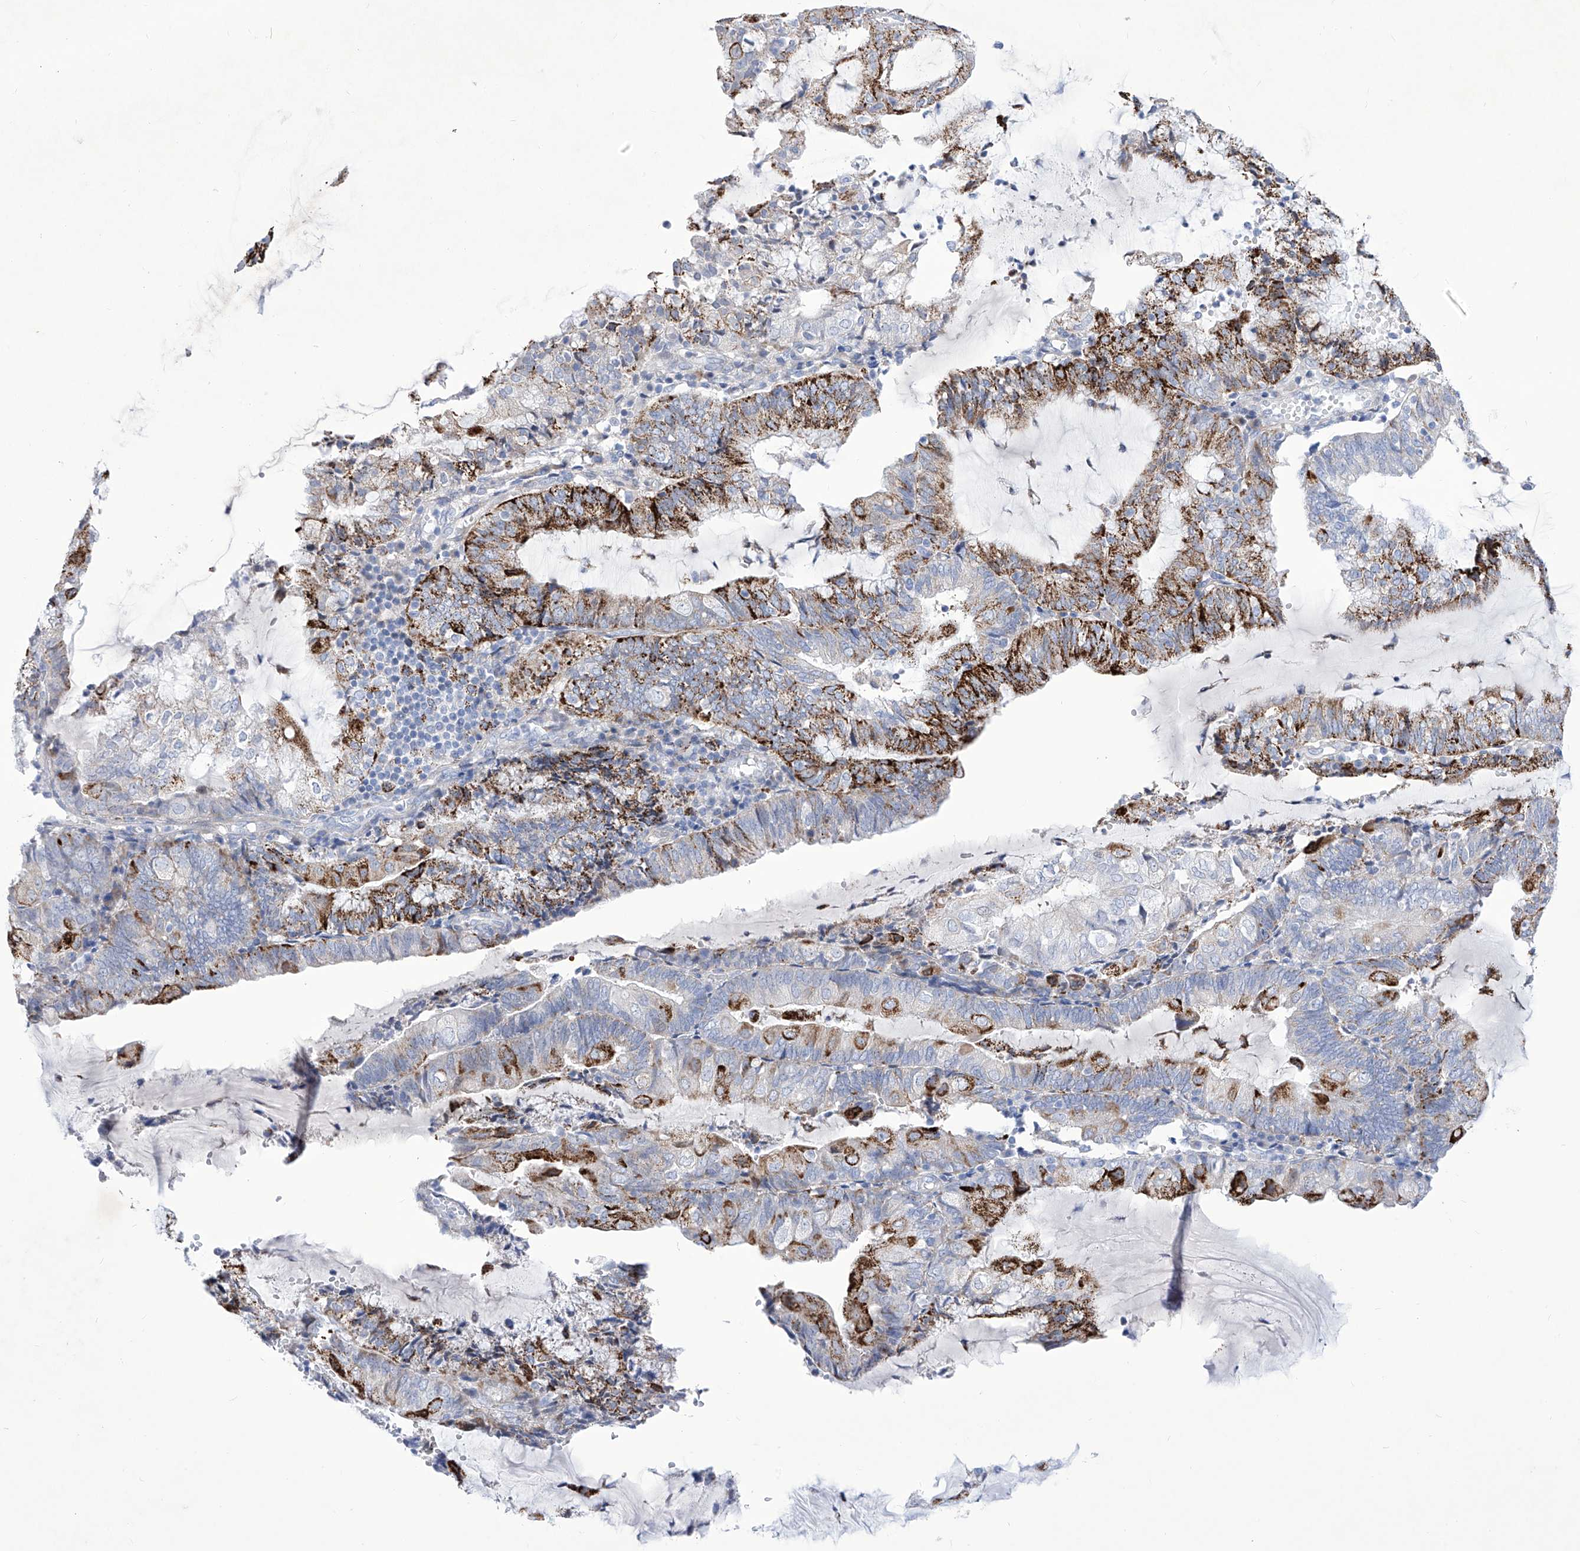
{"staining": {"intensity": "strong", "quantity": "<25%", "location": "cytoplasmic/membranous"}, "tissue": "endometrial cancer", "cell_type": "Tumor cells", "image_type": "cancer", "snomed": [{"axis": "morphology", "description": "Adenocarcinoma, NOS"}, {"axis": "topography", "description": "Endometrium"}], "caption": "Immunohistochemistry (IHC) image of neoplastic tissue: endometrial cancer stained using IHC demonstrates medium levels of strong protein expression localized specifically in the cytoplasmic/membranous of tumor cells, appearing as a cytoplasmic/membranous brown color.", "gene": "C1orf87", "patient": {"sex": "female", "age": 81}}